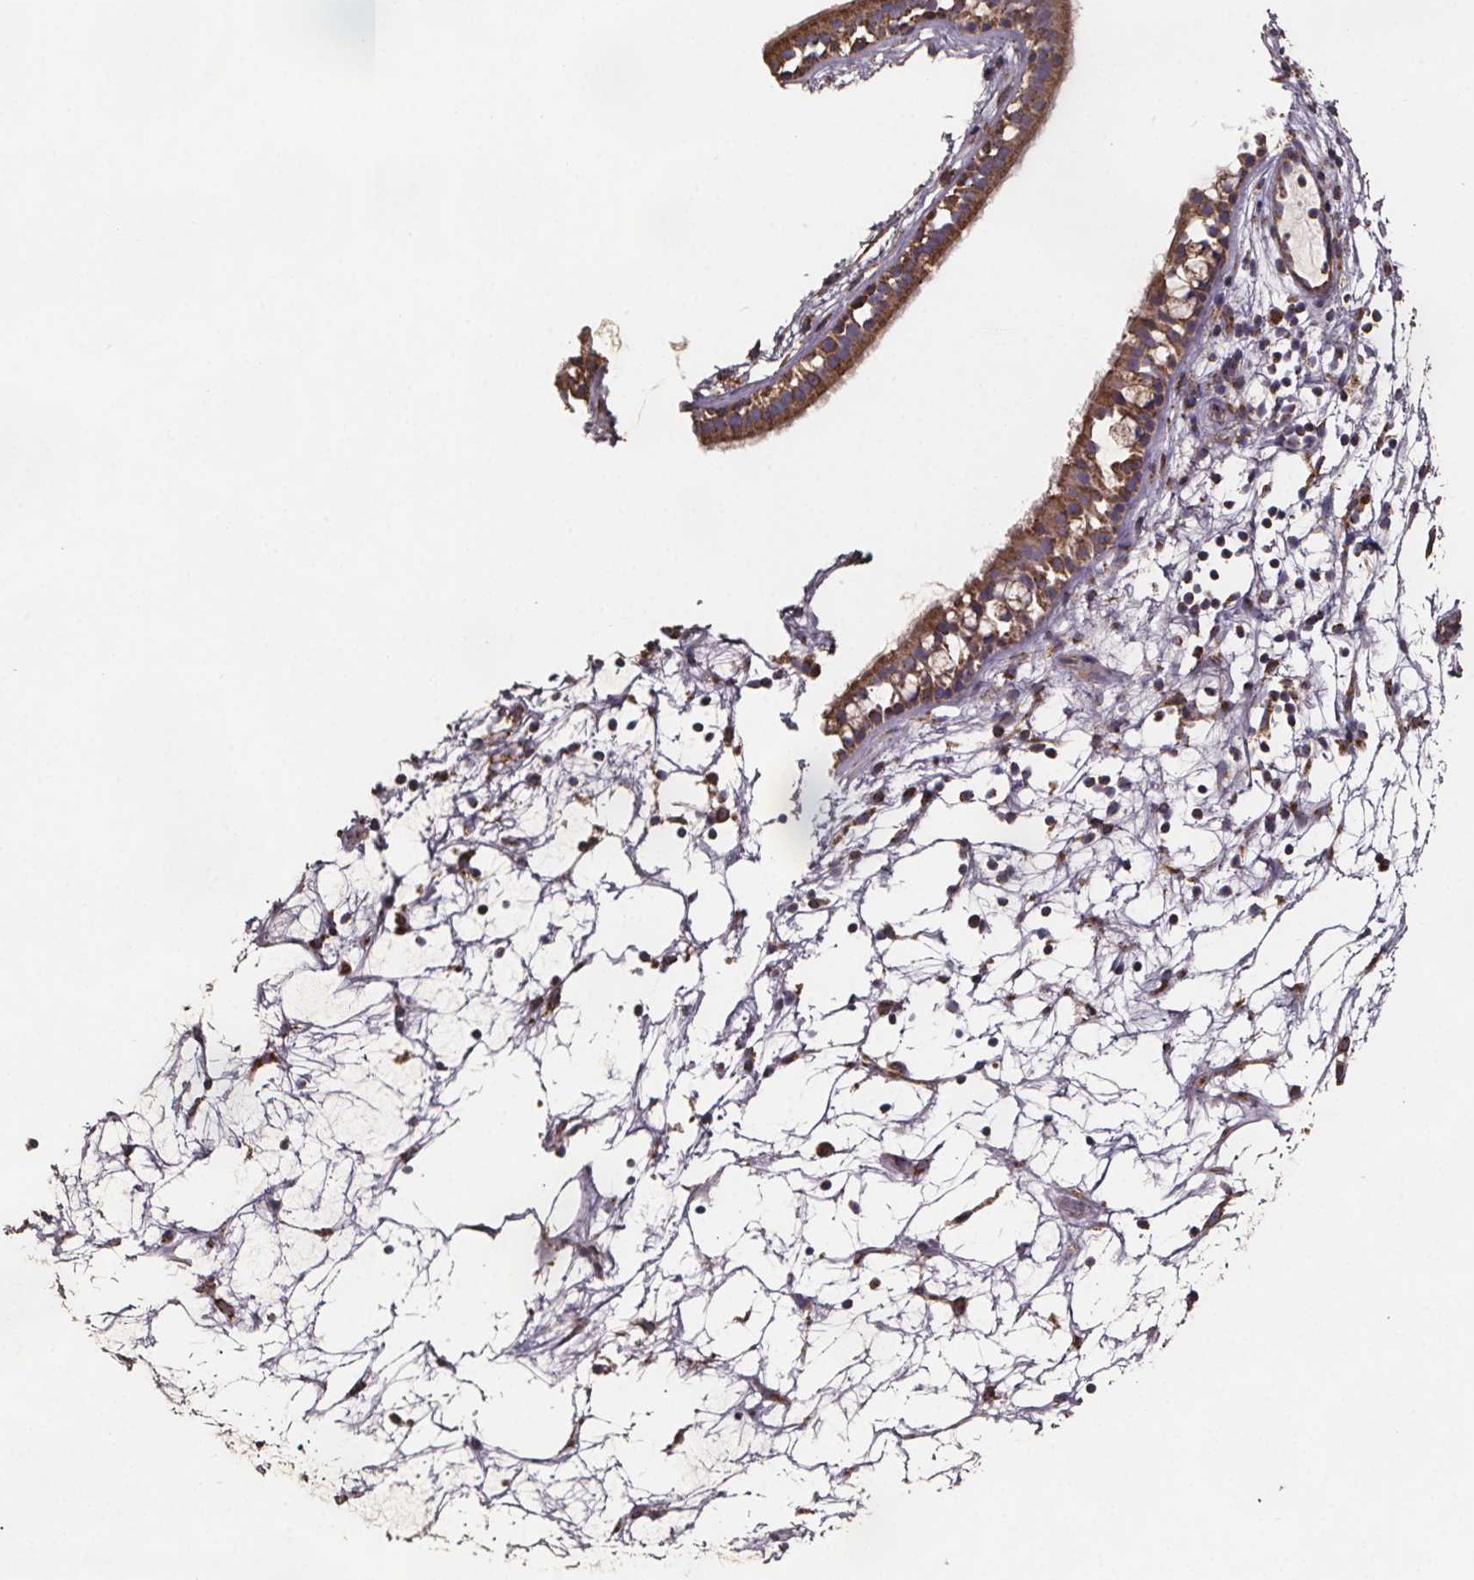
{"staining": {"intensity": "moderate", "quantity": ">75%", "location": "cytoplasmic/membranous"}, "tissue": "nasopharynx", "cell_type": "Respiratory epithelial cells", "image_type": "normal", "snomed": [{"axis": "morphology", "description": "Normal tissue, NOS"}, {"axis": "topography", "description": "Nasopharynx"}], "caption": "Immunohistochemistry (DAB (3,3'-diaminobenzidine)) staining of unremarkable human nasopharynx exhibits moderate cytoplasmic/membranous protein expression in approximately >75% of respiratory epithelial cells.", "gene": "SLC35D2", "patient": {"sex": "male", "age": 68}}